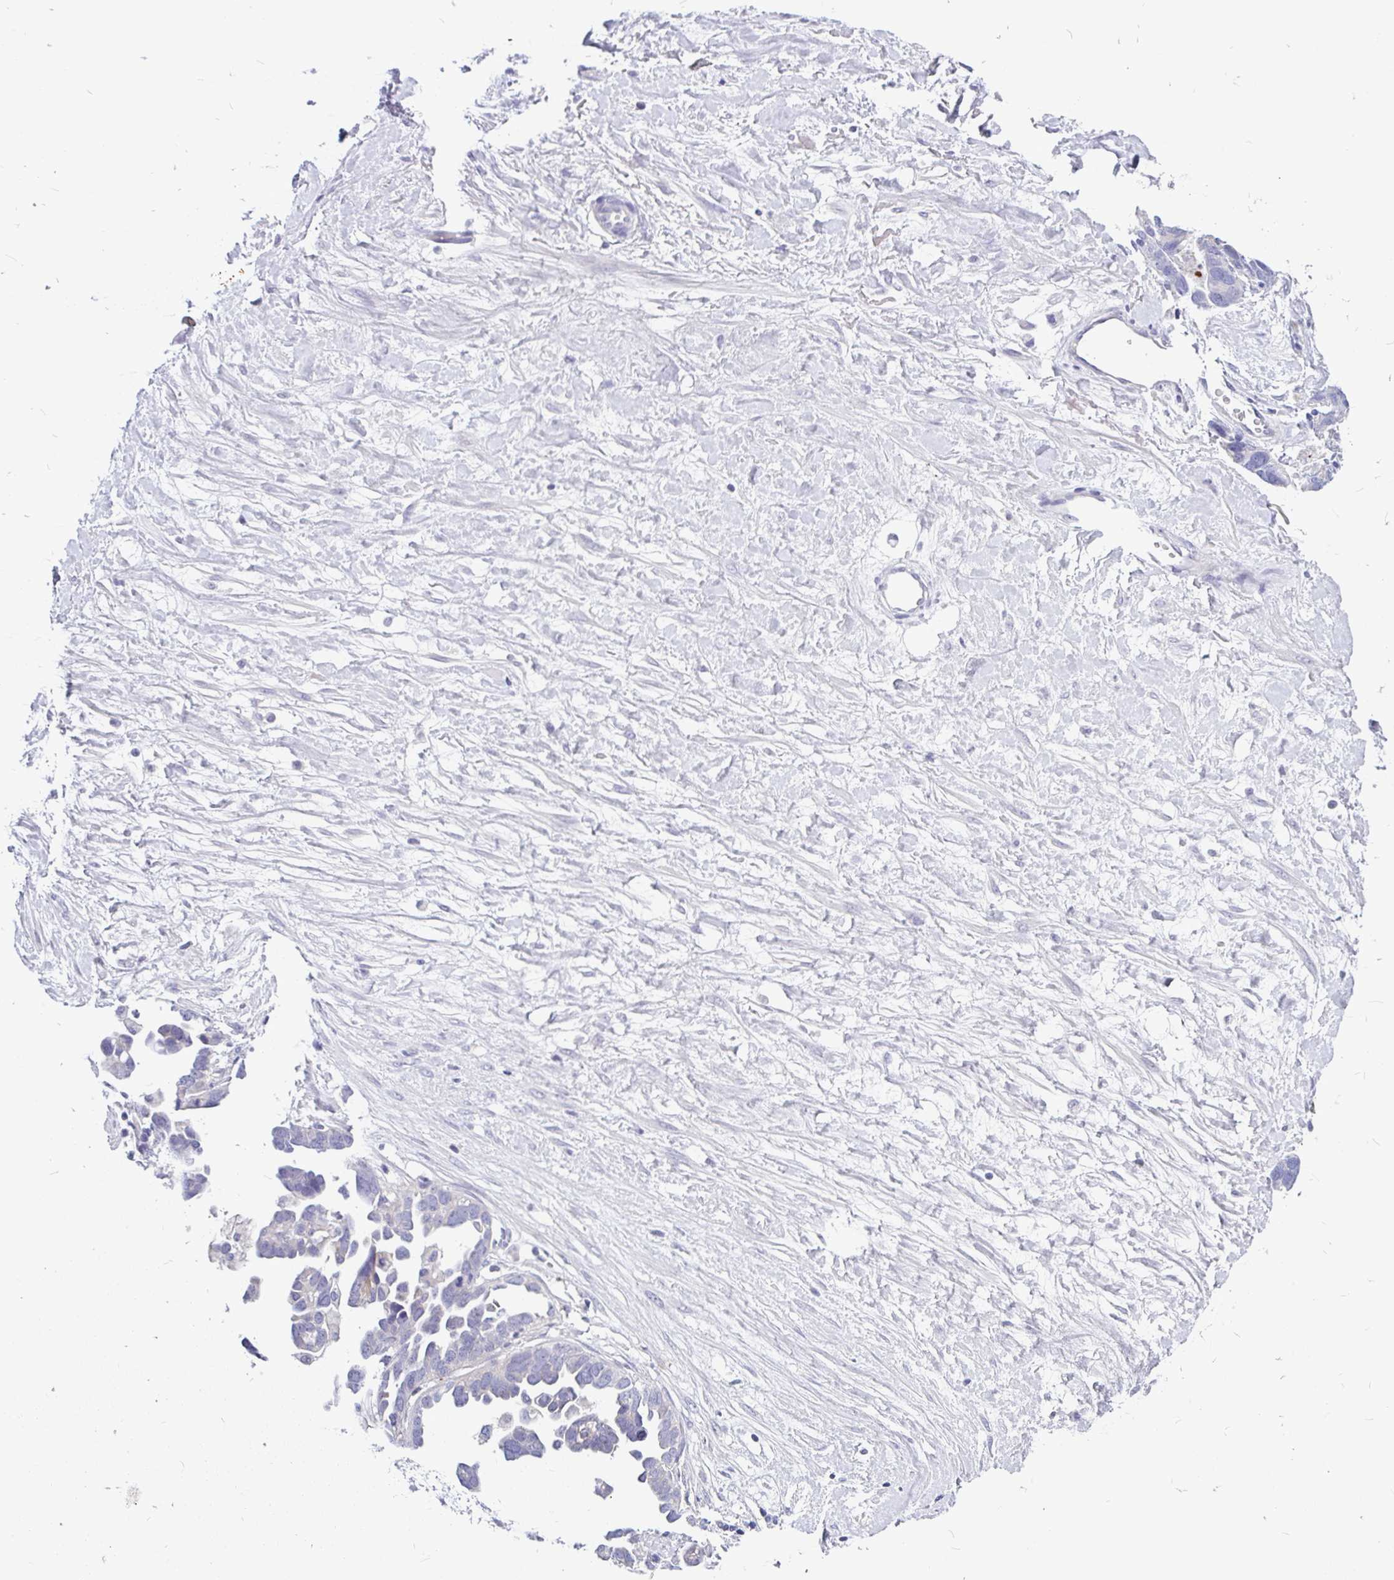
{"staining": {"intensity": "negative", "quantity": "none", "location": "none"}, "tissue": "ovarian cancer", "cell_type": "Tumor cells", "image_type": "cancer", "snomed": [{"axis": "morphology", "description": "Cystadenocarcinoma, serous, NOS"}, {"axis": "topography", "description": "Ovary"}], "caption": "Tumor cells show no significant positivity in ovarian cancer. (DAB (3,3'-diaminobenzidine) IHC with hematoxylin counter stain).", "gene": "KIAA2013", "patient": {"sex": "female", "age": 54}}